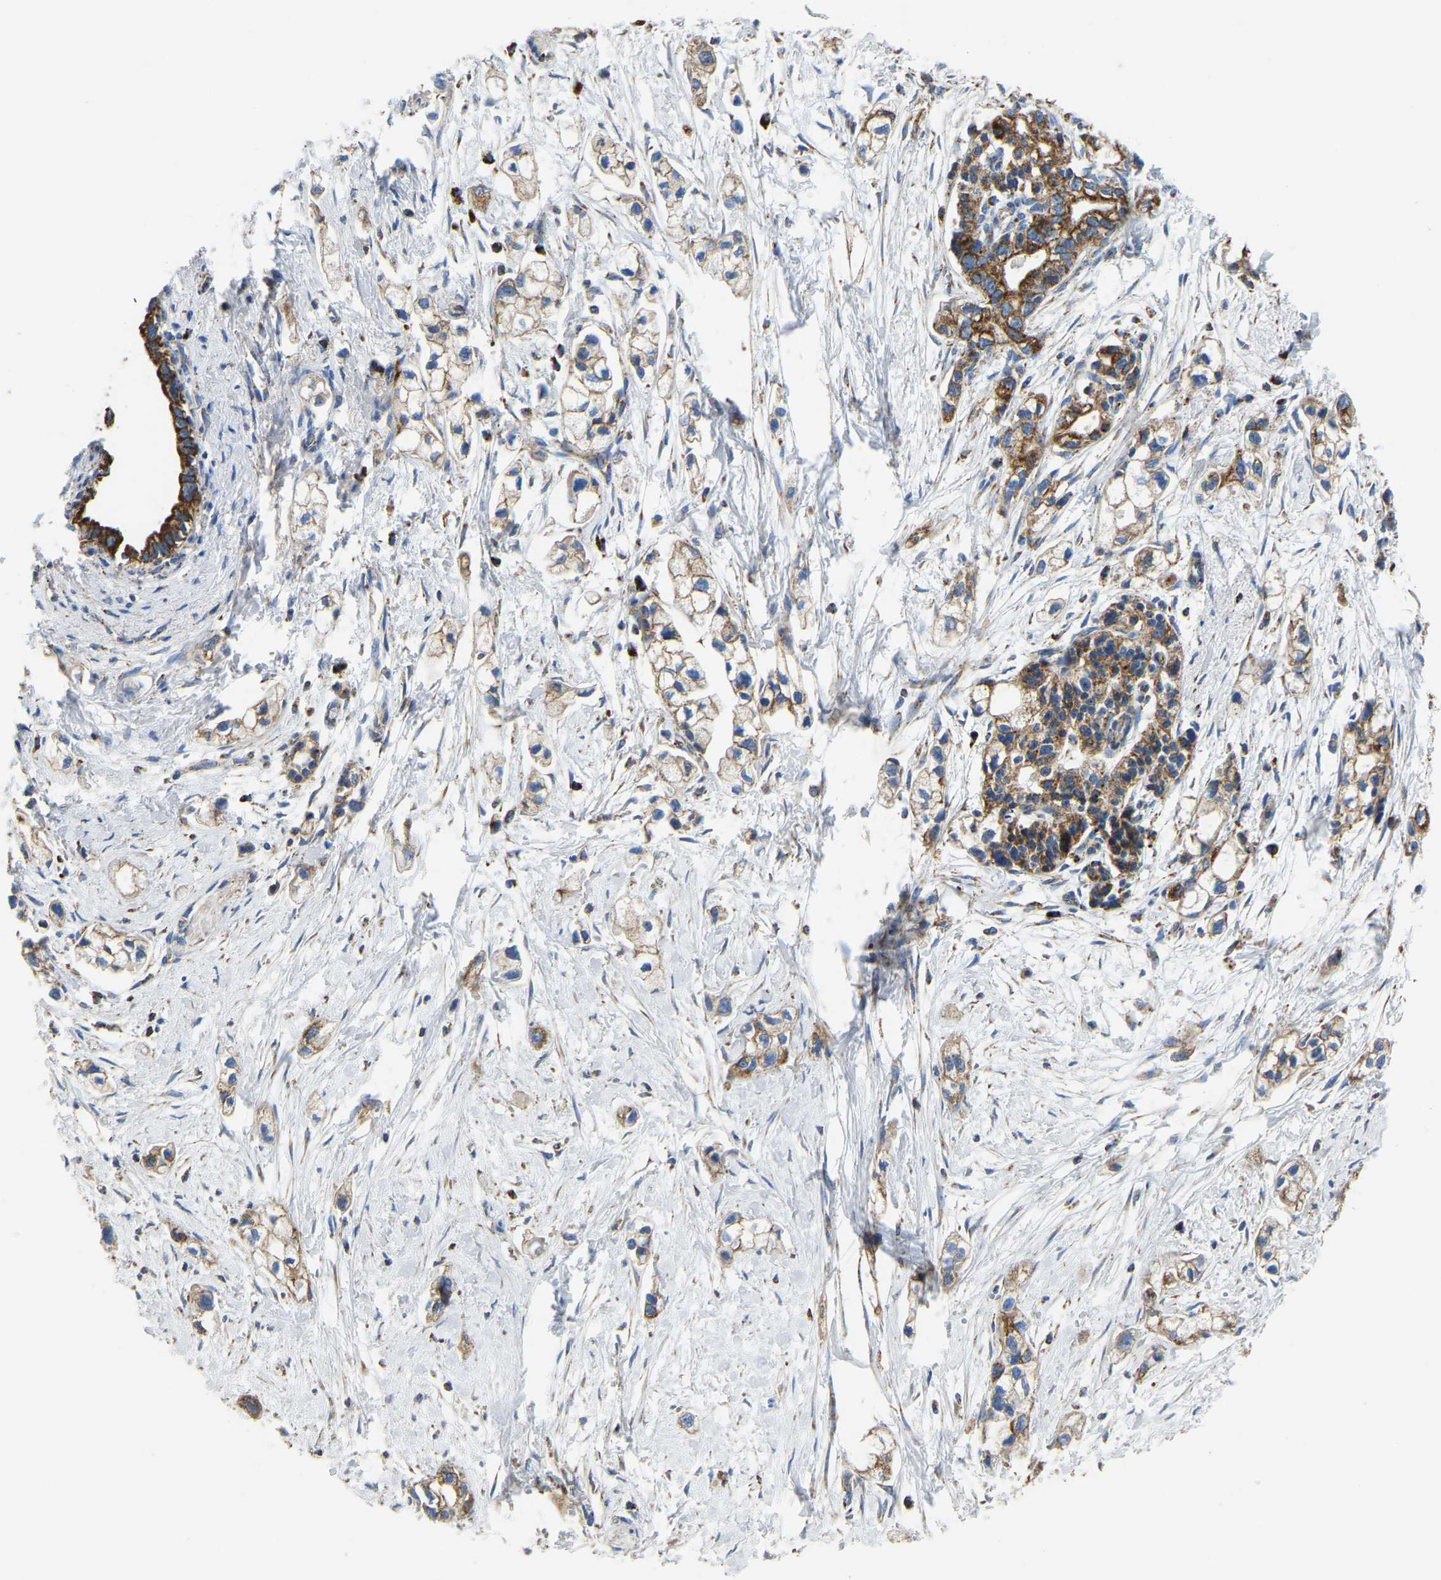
{"staining": {"intensity": "strong", "quantity": ">75%", "location": "cytoplasmic/membranous"}, "tissue": "pancreatic cancer", "cell_type": "Tumor cells", "image_type": "cancer", "snomed": [{"axis": "morphology", "description": "Adenocarcinoma, NOS"}, {"axis": "topography", "description": "Pancreas"}], "caption": "An image showing strong cytoplasmic/membranous staining in about >75% of tumor cells in pancreatic adenocarcinoma, as visualized by brown immunohistochemical staining.", "gene": "ETFA", "patient": {"sex": "male", "age": 74}}